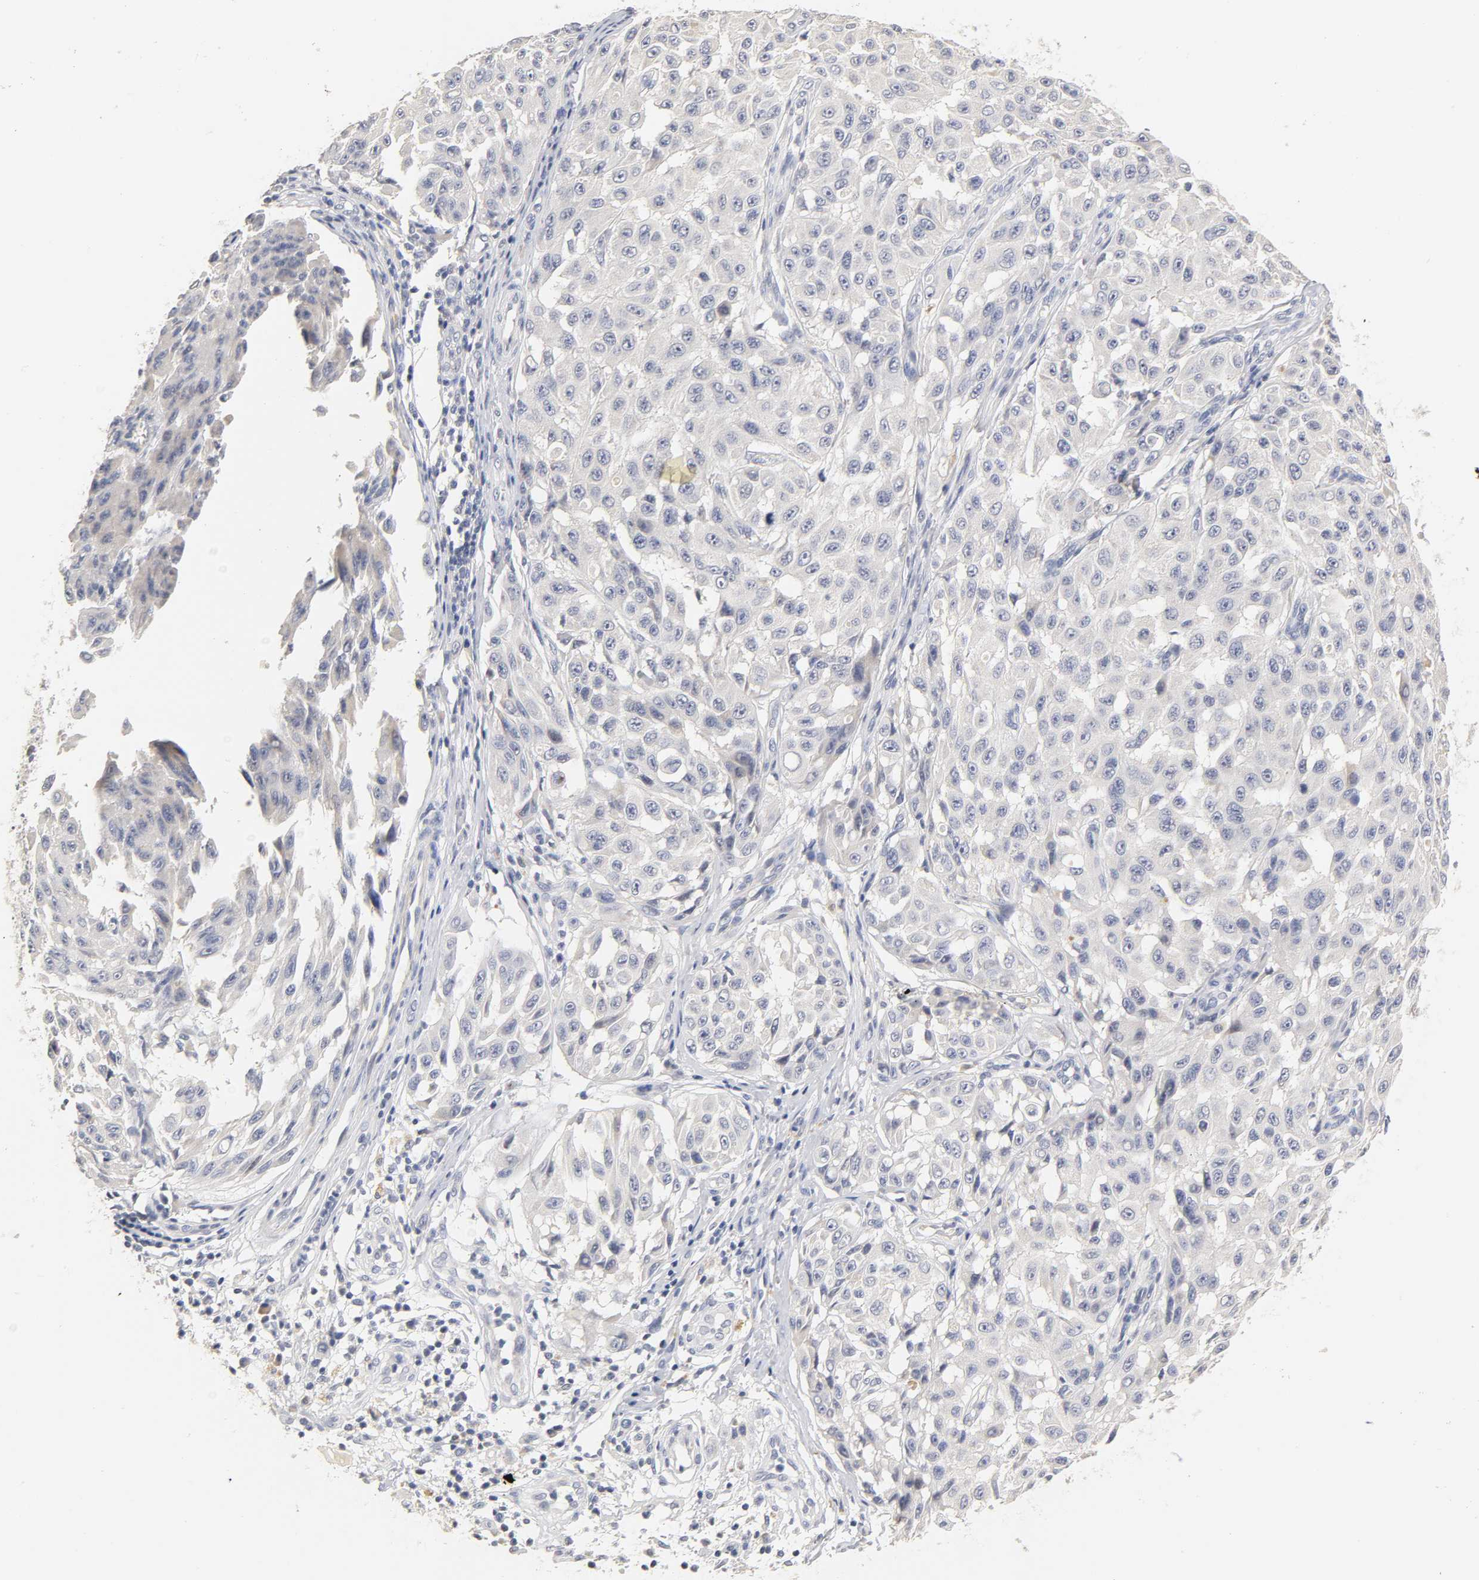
{"staining": {"intensity": "negative", "quantity": "none", "location": "none"}, "tissue": "melanoma", "cell_type": "Tumor cells", "image_type": "cancer", "snomed": [{"axis": "morphology", "description": "Malignant melanoma, NOS"}, {"axis": "topography", "description": "Skin"}], "caption": "A histopathology image of human melanoma is negative for staining in tumor cells.", "gene": "OVOL1", "patient": {"sex": "male", "age": 30}}